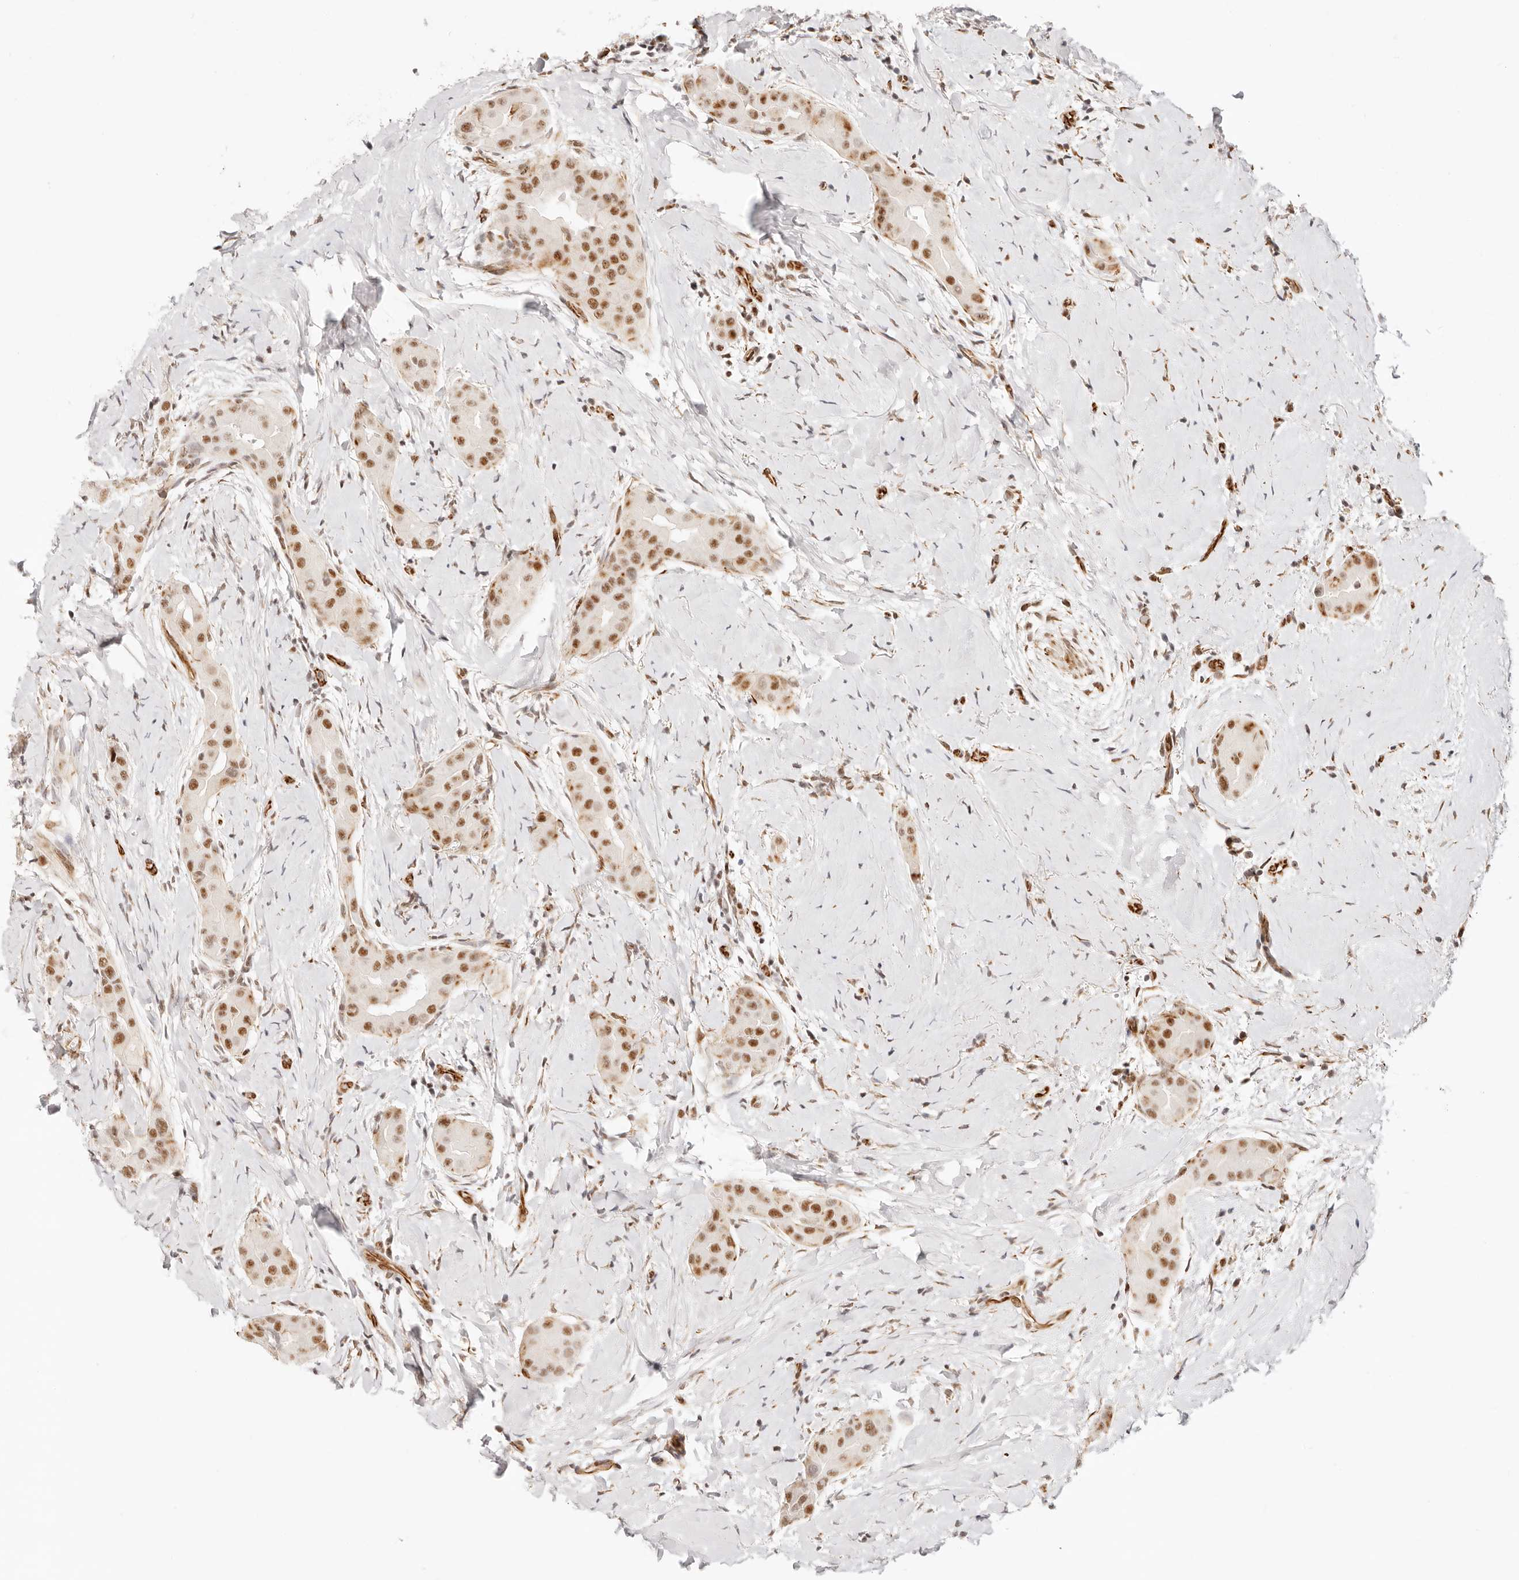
{"staining": {"intensity": "moderate", "quantity": ">75%", "location": "nuclear"}, "tissue": "thyroid cancer", "cell_type": "Tumor cells", "image_type": "cancer", "snomed": [{"axis": "morphology", "description": "Papillary adenocarcinoma, NOS"}, {"axis": "topography", "description": "Thyroid gland"}], "caption": "Thyroid papillary adenocarcinoma stained with DAB (3,3'-diaminobenzidine) immunohistochemistry (IHC) demonstrates medium levels of moderate nuclear positivity in approximately >75% of tumor cells.", "gene": "ZC3H11A", "patient": {"sex": "male", "age": 33}}